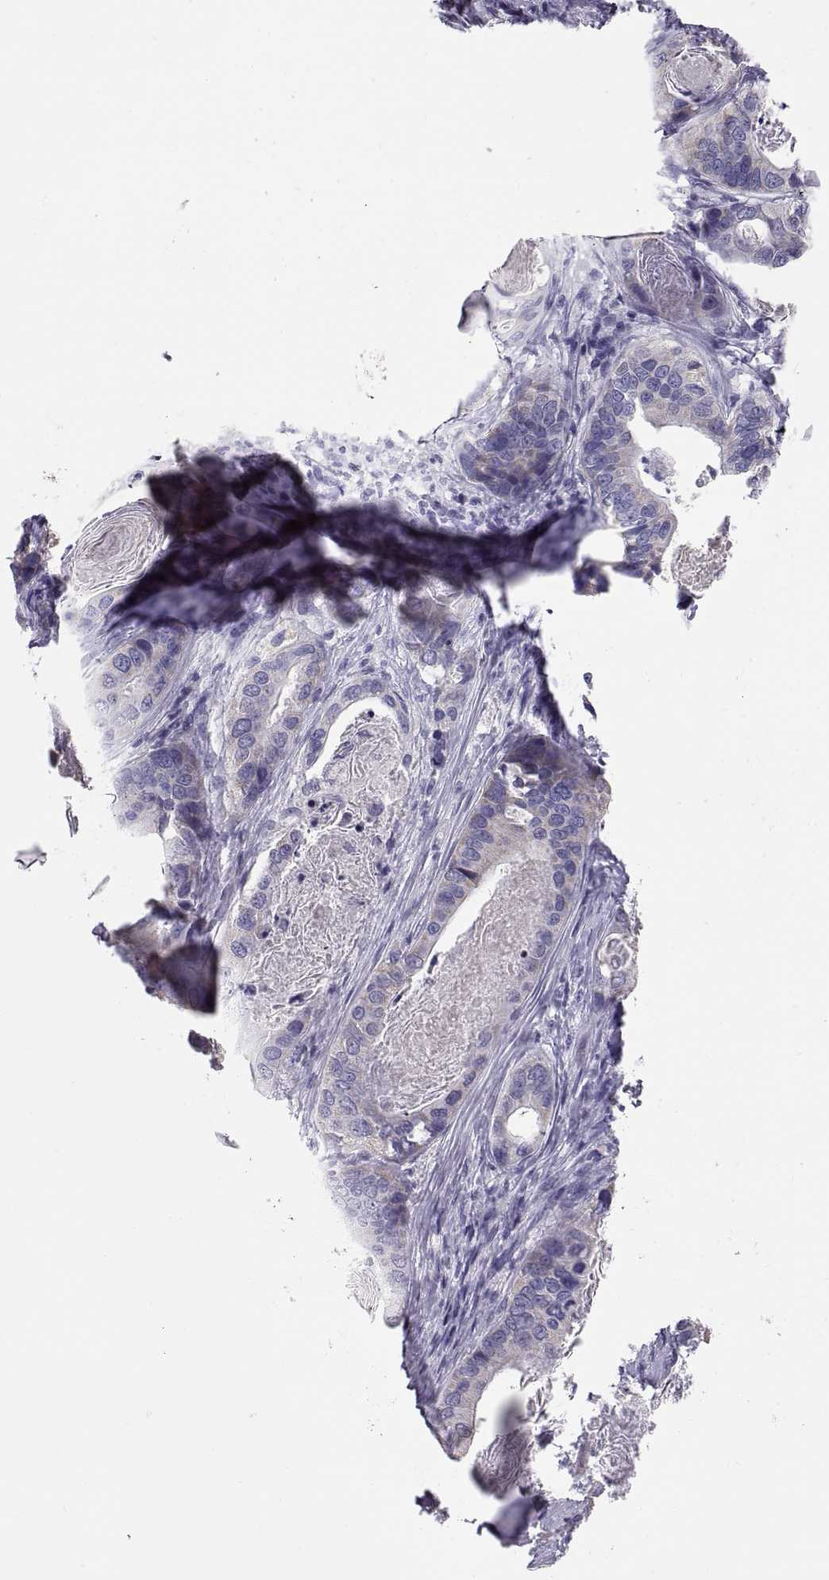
{"staining": {"intensity": "negative", "quantity": "none", "location": "none"}, "tissue": "stomach cancer", "cell_type": "Tumor cells", "image_type": "cancer", "snomed": [{"axis": "morphology", "description": "Adenocarcinoma, NOS"}, {"axis": "topography", "description": "Stomach"}], "caption": "A high-resolution photomicrograph shows immunohistochemistry (IHC) staining of stomach adenocarcinoma, which displays no significant staining in tumor cells.", "gene": "FAM170A", "patient": {"sex": "male", "age": 84}}